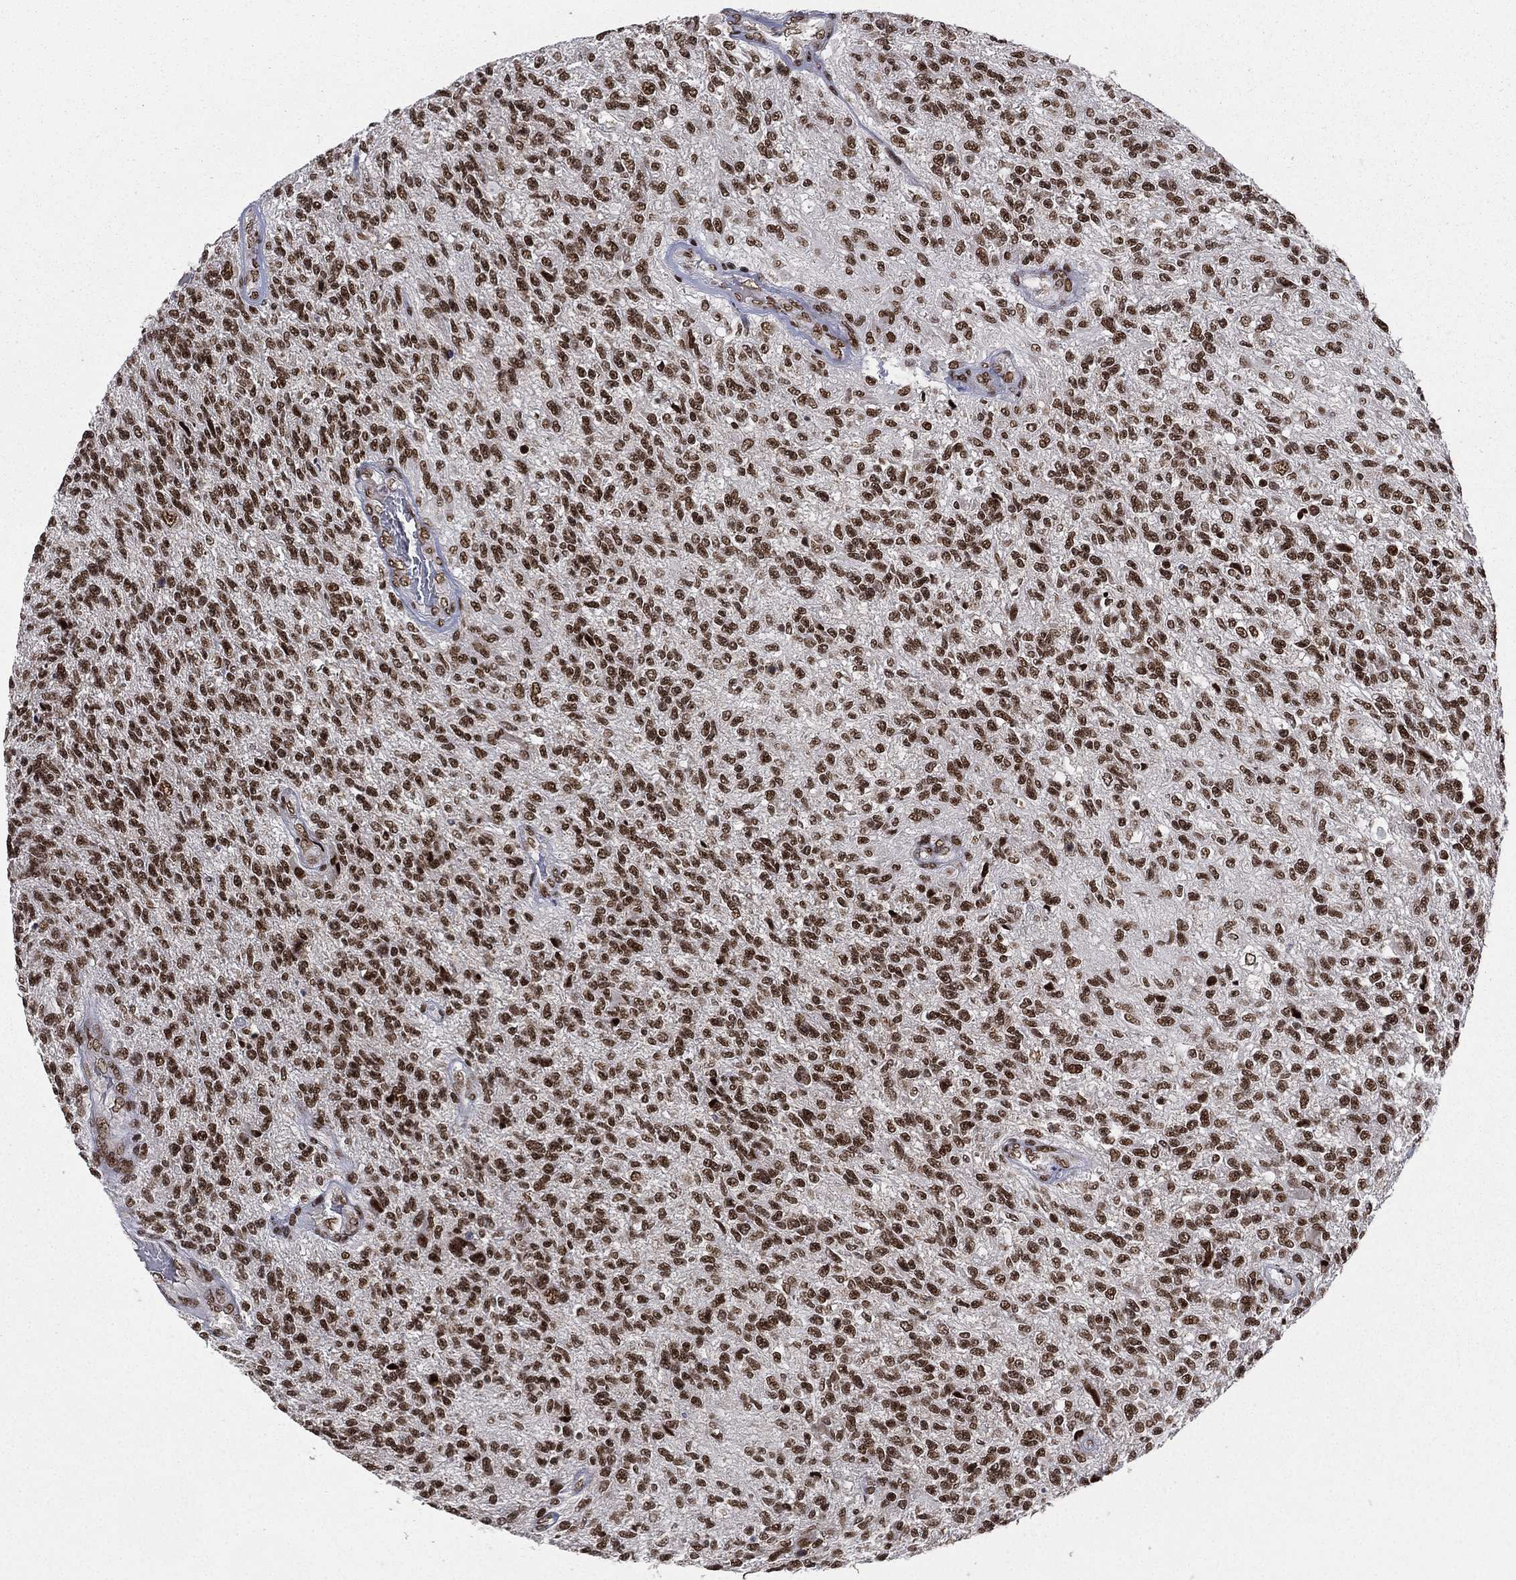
{"staining": {"intensity": "strong", "quantity": ">75%", "location": "nuclear"}, "tissue": "glioma", "cell_type": "Tumor cells", "image_type": "cancer", "snomed": [{"axis": "morphology", "description": "Glioma, malignant, High grade"}, {"axis": "topography", "description": "Brain"}], "caption": "Human malignant high-grade glioma stained with a brown dye demonstrates strong nuclear positive positivity in about >75% of tumor cells.", "gene": "RTF1", "patient": {"sex": "male", "age": 56}}